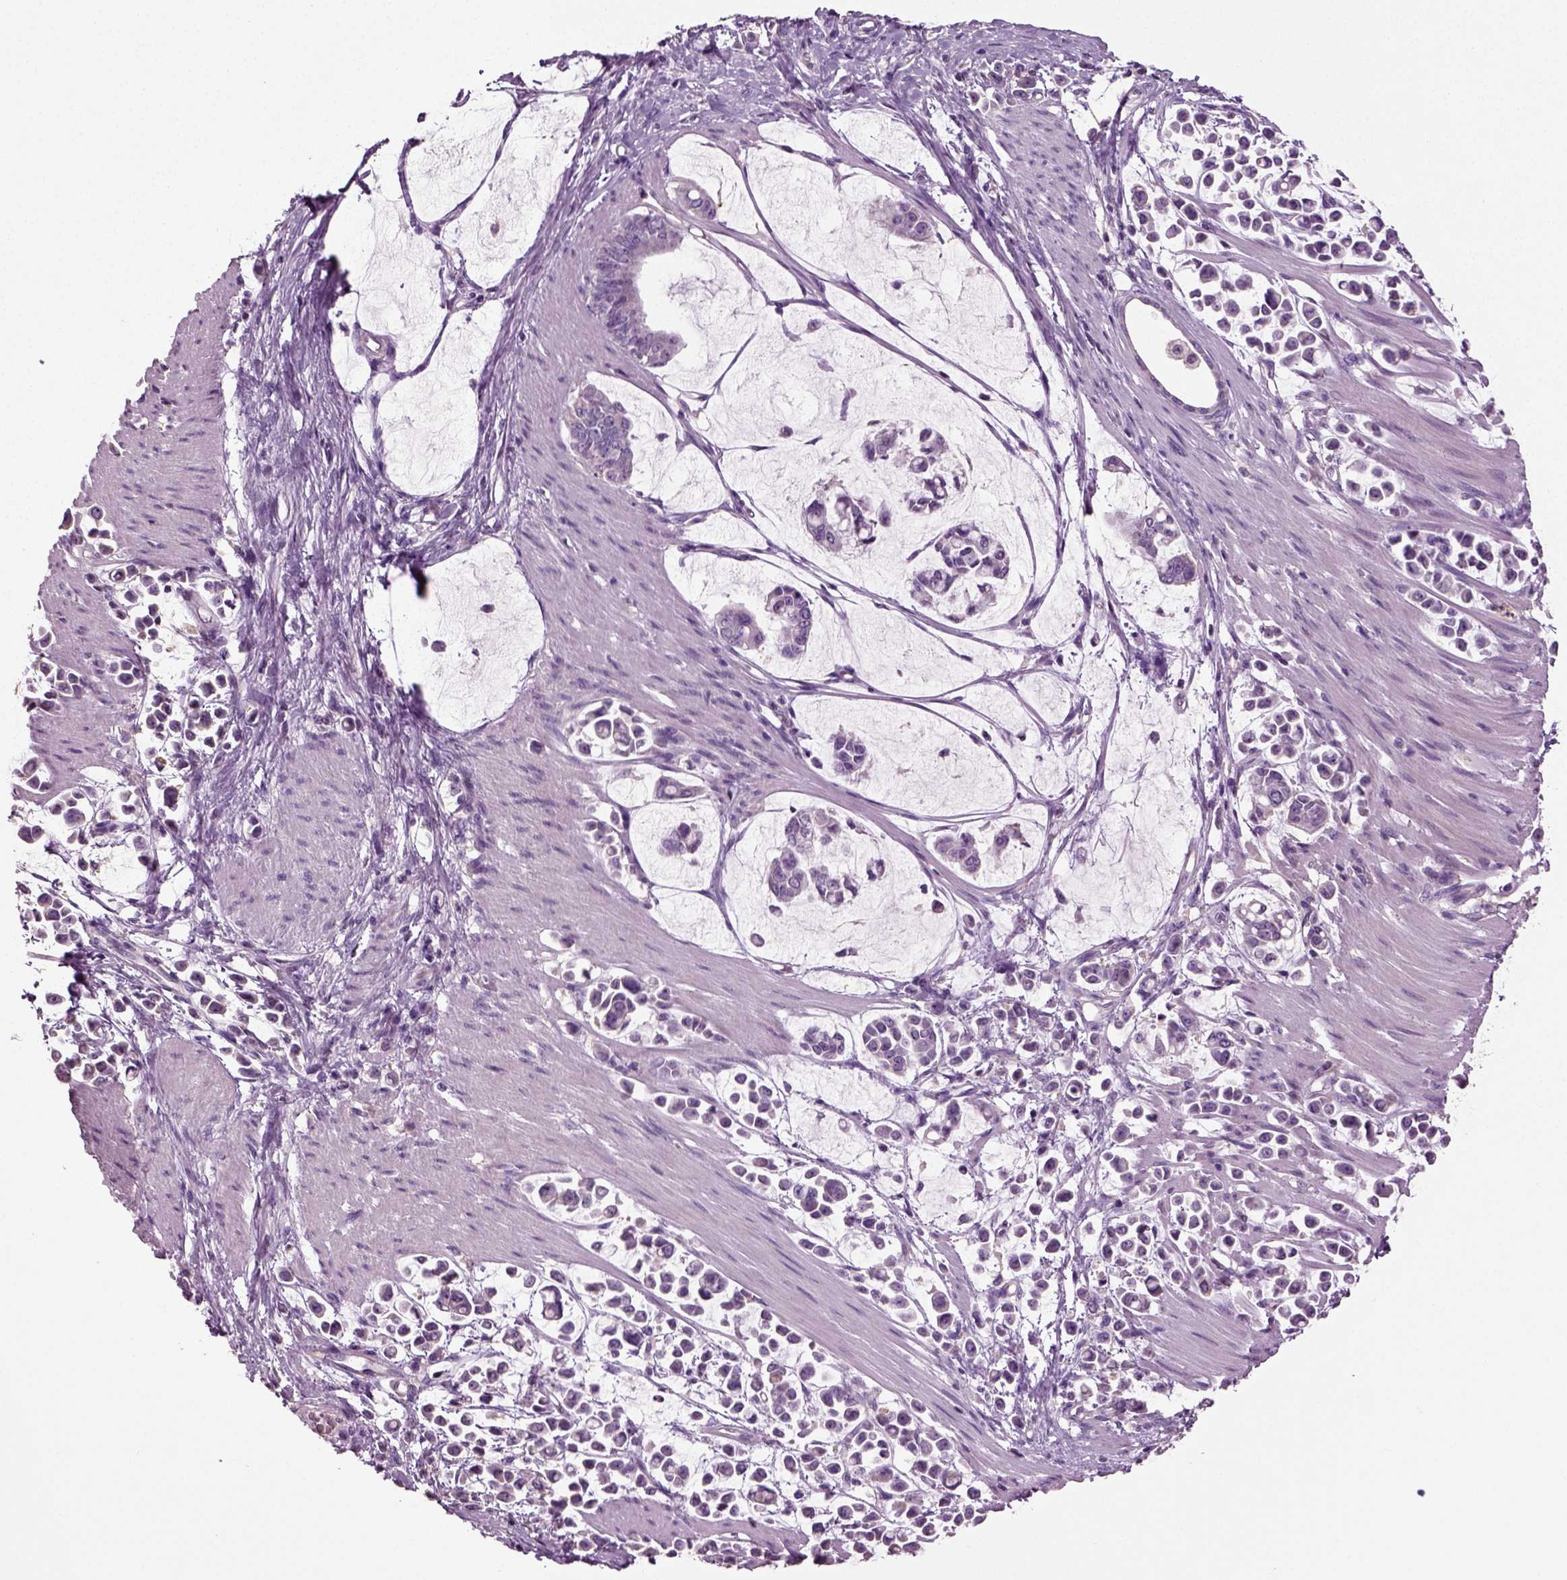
{"staining": {"intensity": "negative", "quantity": "none", "location": "none"}, "tissue": "stomach cancer", "cell_type": "Tumor cells", "image_type": "cancer", "snomed": [{"axis": "morphology", "description": "Adenocarcinoma, NOS"}, {"axis": "topography", "description": "Stomach"}], "caption": "An immunohistochemistry micrograph of stomach adenocarcinoma is shown. There is no staining in tumor cells of stomach adenocarcinoma.", "gene": "DEFB118", "patient": {"sex": "male", "age": 82}}